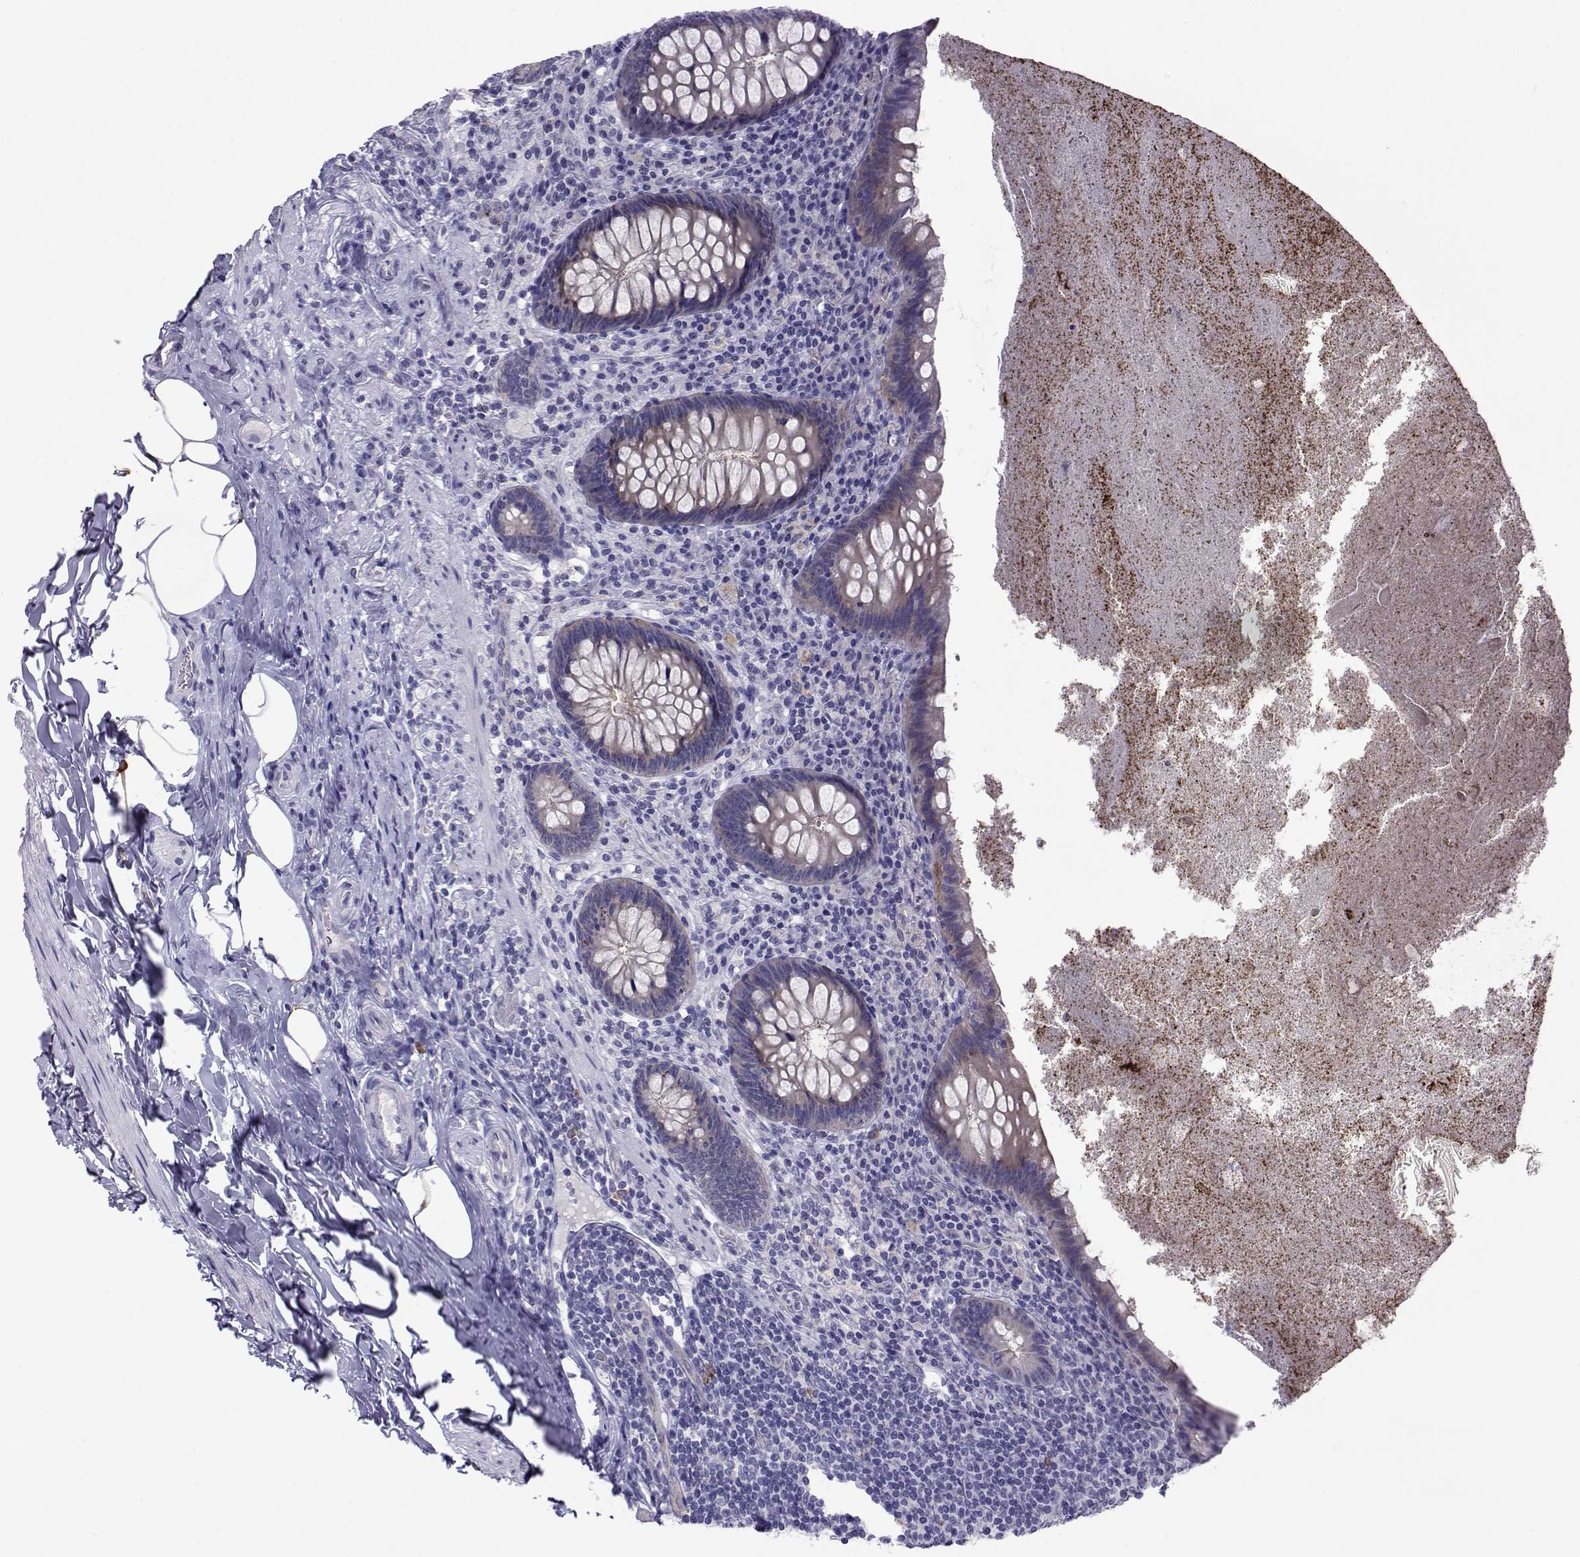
{"staining": {"intensity": "weak", "quantity": "<25%", "location": "cytoplasmic/membranous"}, "tissue": "appendix", "cell_type": "Glandular cells", "image_type": "normal", "snomed": [{"axis": "morphology", "description": "Normal tissue, NOS"}, {"axis": "topography", "description": "Appendix"}], "caption": "Glandular cells are negative for brown protein staining in benign appendix.", "gene": "COL22A1", "patient": {"sex": "male", "age": 47}}